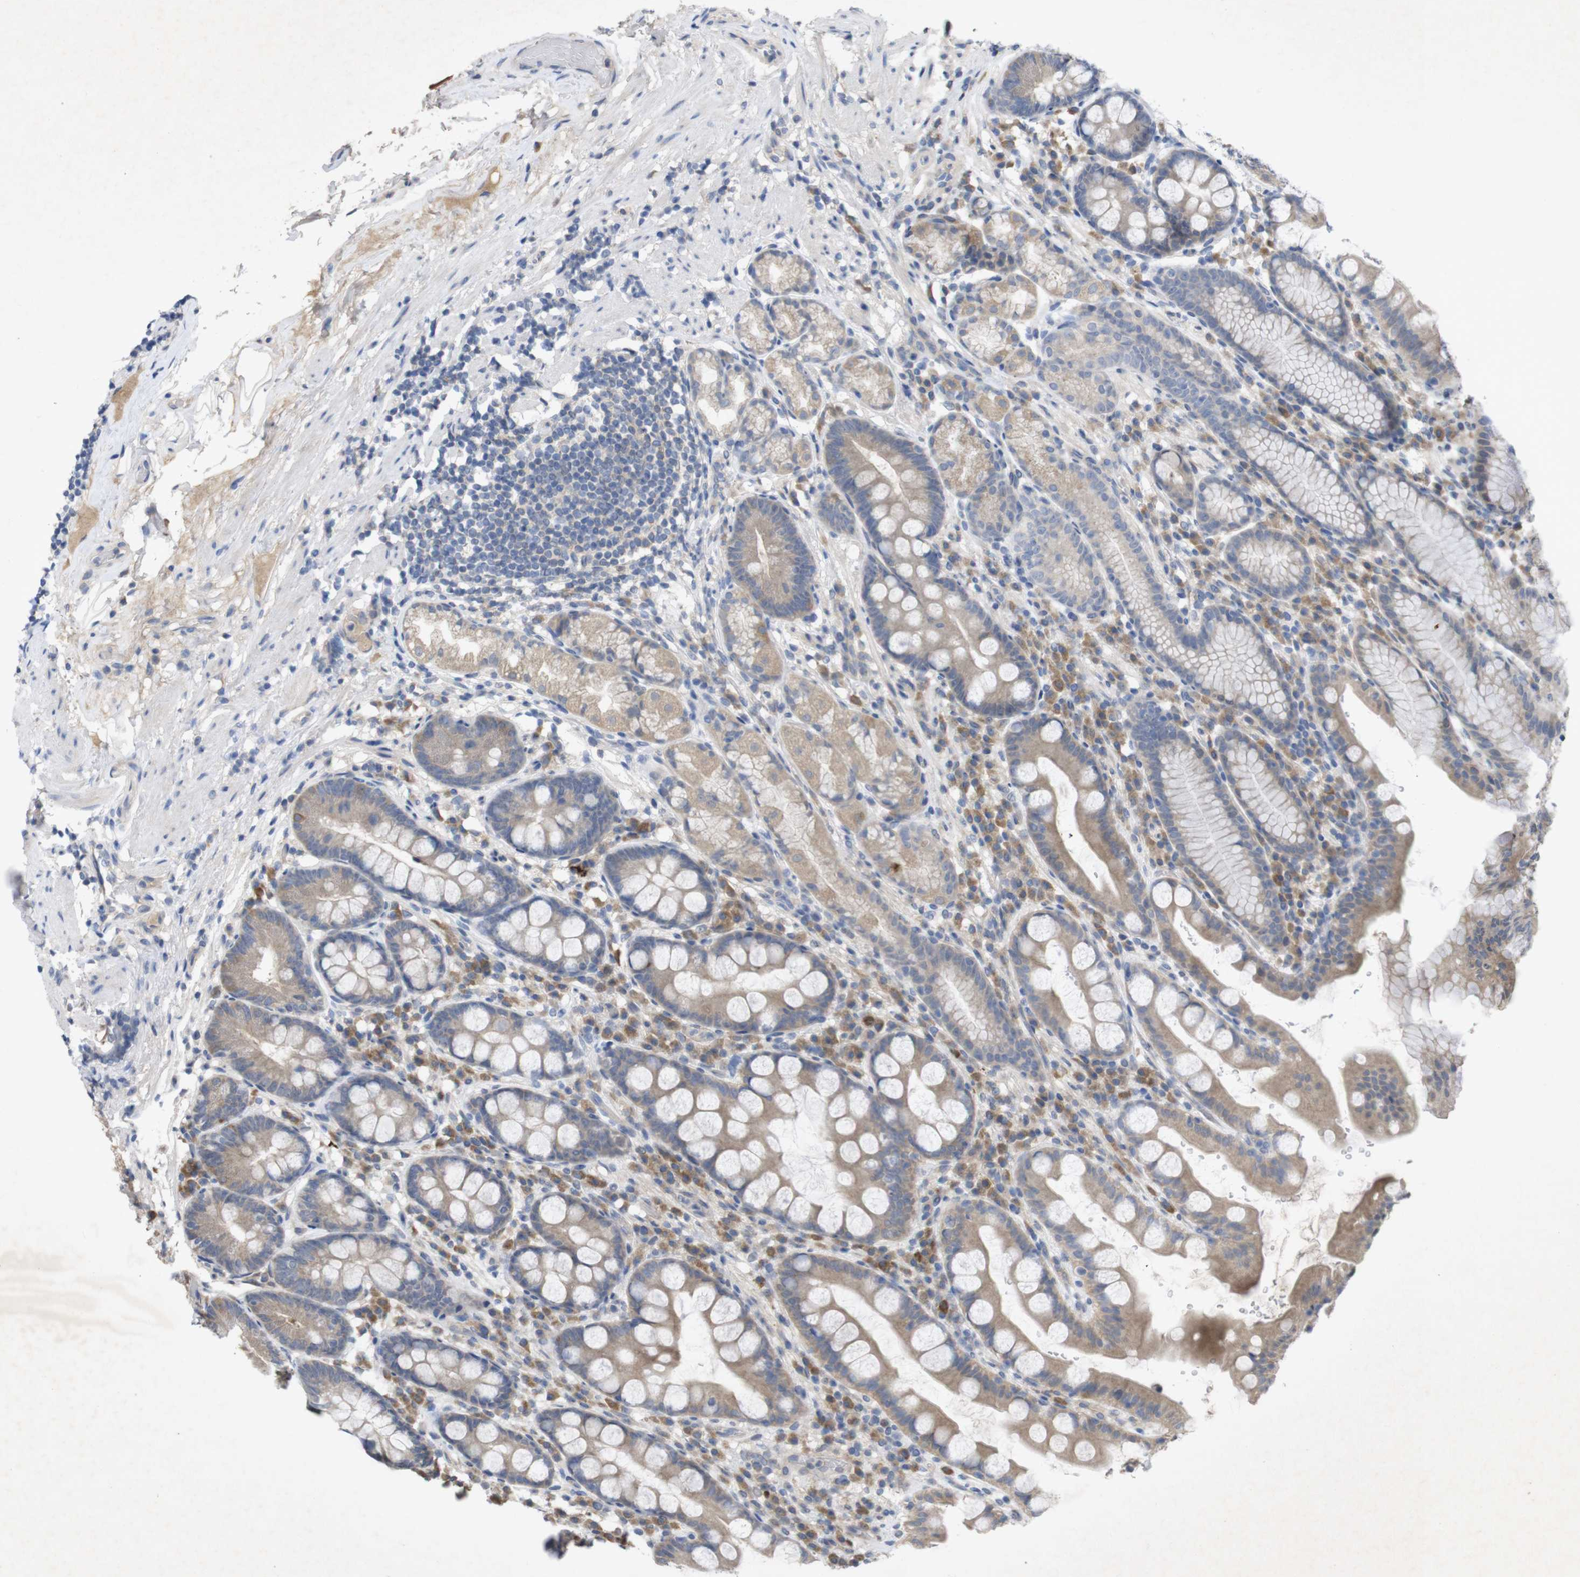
{"staining": {"intensity": "weak", "quantity": "25%-75%", "location": "cytoplasmic/membranous"}, "tissue": "stomach", "cell_type": "Glandular cells", "image_type": "normal", "snomed": [{"axis": "morphology", "description": "Normal tissue, NOS"}, {"axis": "topography", "description": "Stomach, lower"}], "caption": "Brown immunohistochemical staining in normal human stomach reveals weak cytoplasmic/membranous expression in about 25%-75% of glandular cells.", "gene": "BCAR3", "patient": {"sex": "male", "age": 52}}